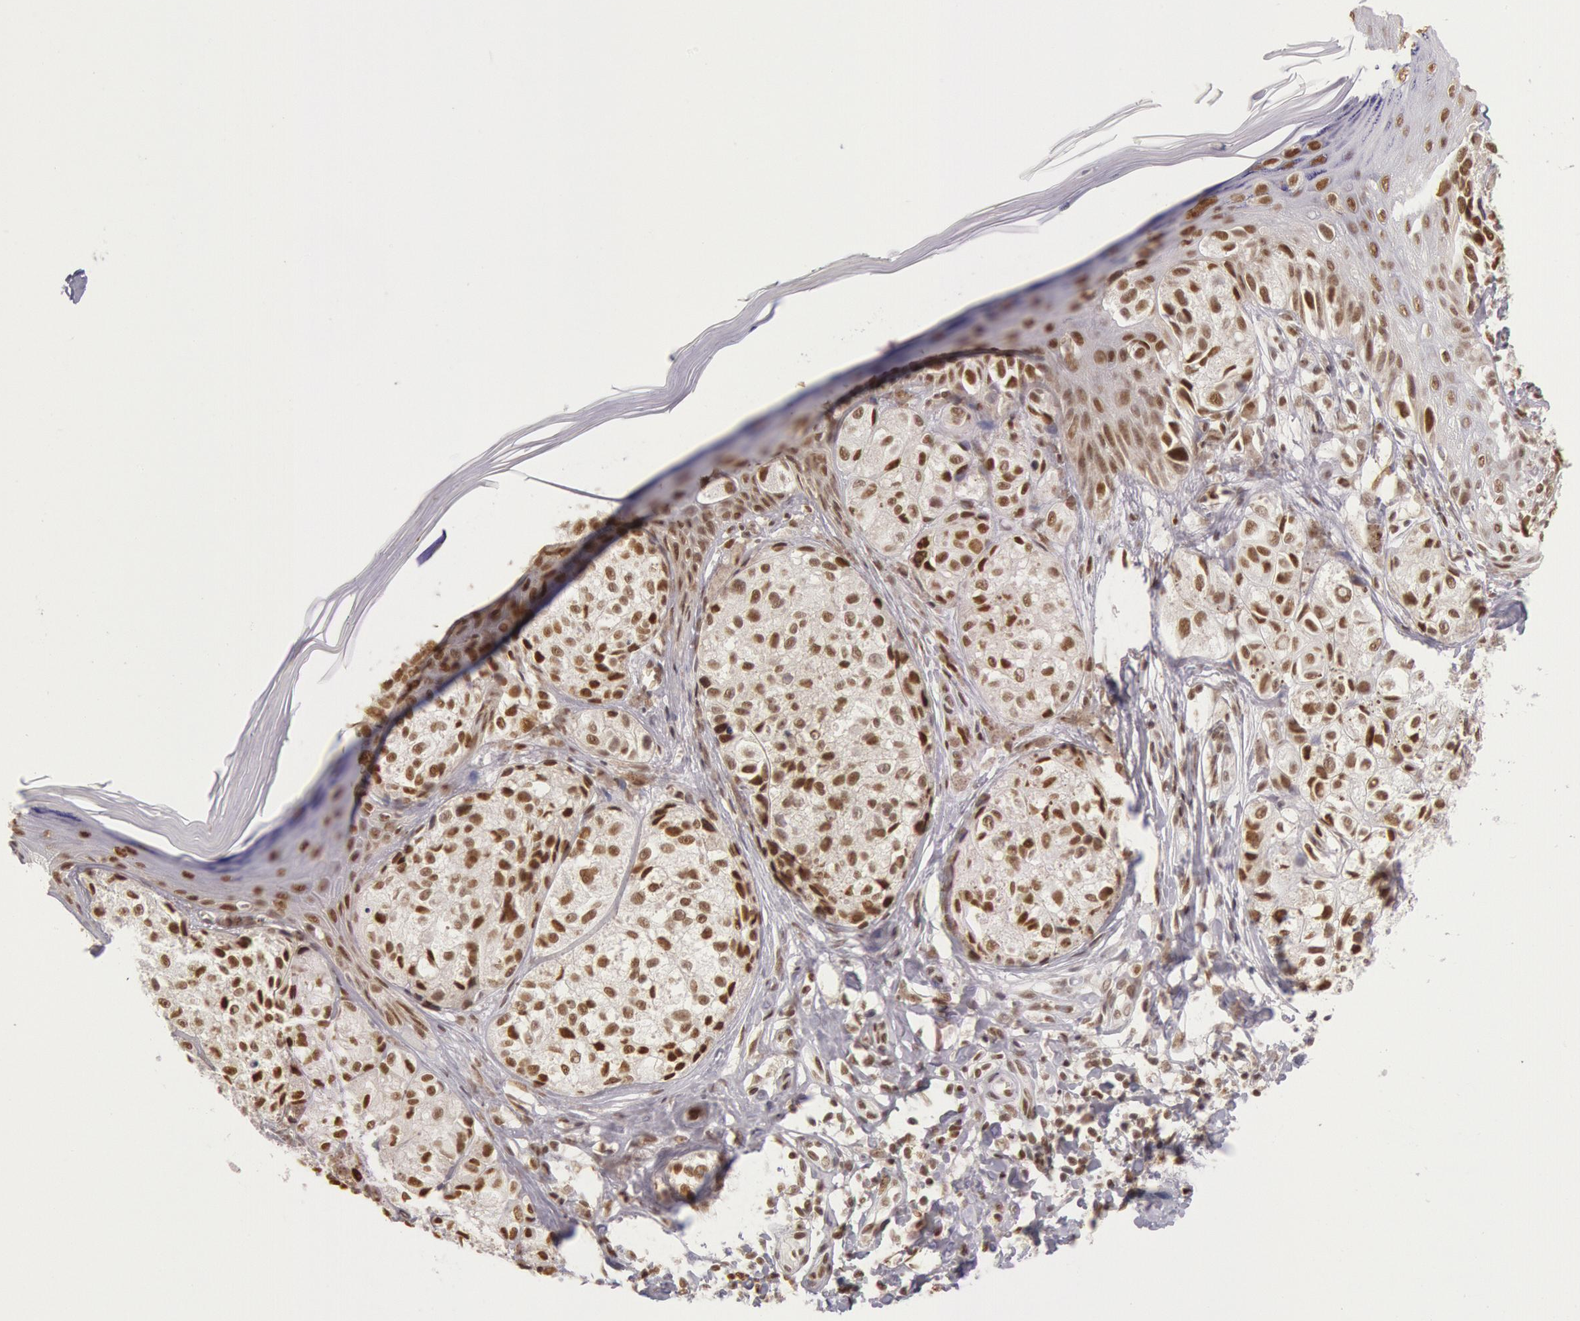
{"staining": {"intensity": "strong", "quantity": ">75%", "location": "nuclear"}, "tissue": "melanoma", "cell_type": "Tumor cells", "image_type": "cancer", "snomed": [{"axis": "morphology", "description": "Malignant melanoma, NOS"}, {"axis": "topography", "description": "Skin"}], "caption": "Protein expression analysis of malignant melanoma reveals strong nuclear expression in approximately >75% of tumor cells. The protein of interest is shown in brown color, while the nuclei are stained blue.", "gene": "ESS2", "patient": {"sex": "male", "age": 57}}